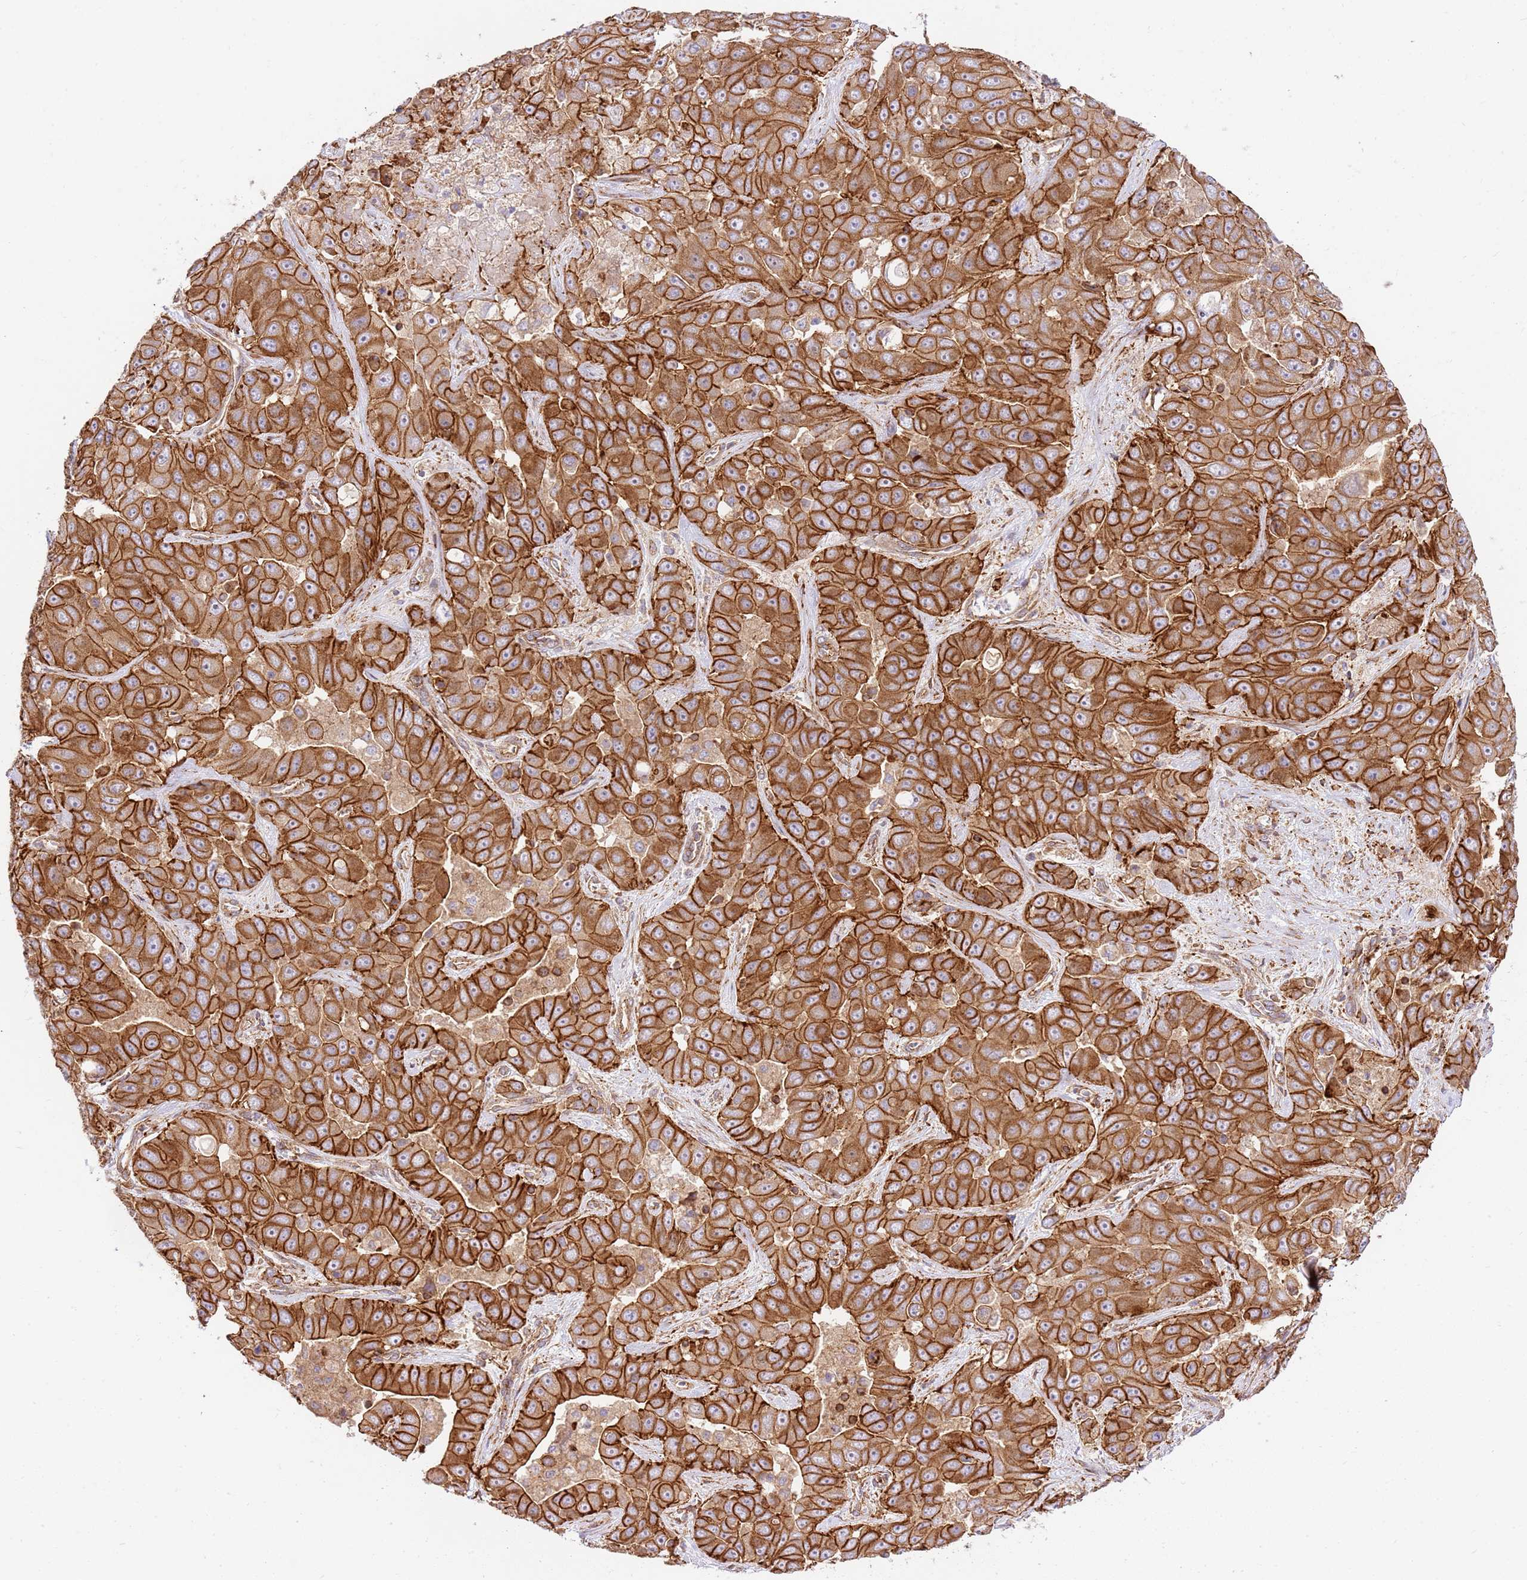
{"staining": {"intensity": "strong", "quantity": ">75%", "location": "cytoplasmic/membranous"}, "tissue": "liver cancer", "cell_type": "Tumor cells", "image_type": "cancer", "snomed": [{"axis": "morphology", "description": "Cholangiocarcinoma"}, {"axis": "topography", "description": "Liver"}], "caption": "Human liver cholangiocarcinoma stained with a protein marker reveals strong staining in tumor cells.", "gene": "EFCAB8", "patient": {"sex": "female", "age": 52}}